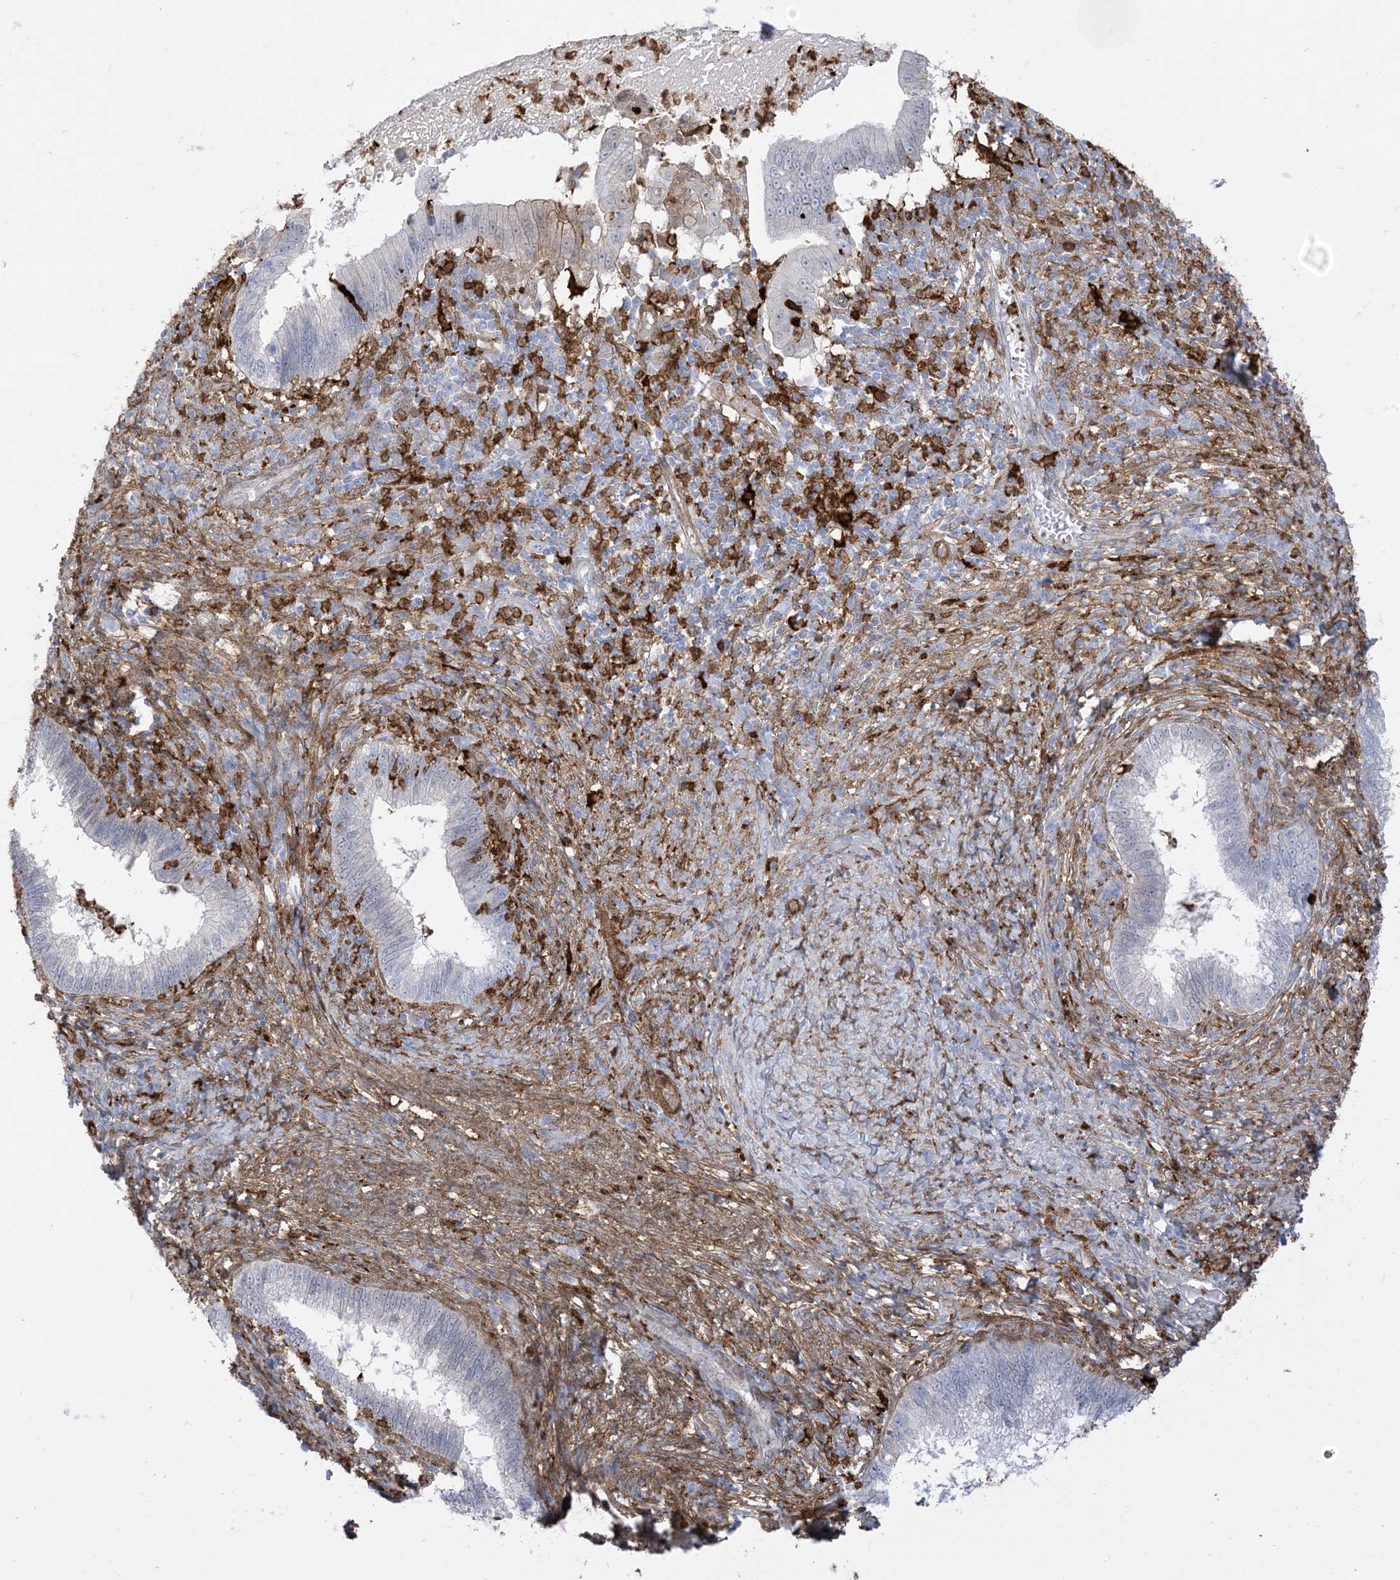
{"staining": {"intensity": "negative", "quantity": "none", "location": "none"}, "tissue": "cervical cancer", "cell_type": "Tumor cells", "image_type": "cancer", "snomed": [{"axis": "morphology", "description": "Adenocarcinoma, NOS"}, {"axis": "topography", "description": "Cervix"}], "caption": "High magnification brightfield microscopy of cervical cancer (adenocarcinoma) stained with DAB (brown) and counterstained with hematoxylin (blue): tumor cells show no significant positivity.", "gene": "GSN", "patient": {"sex": "female", "age": 36}}